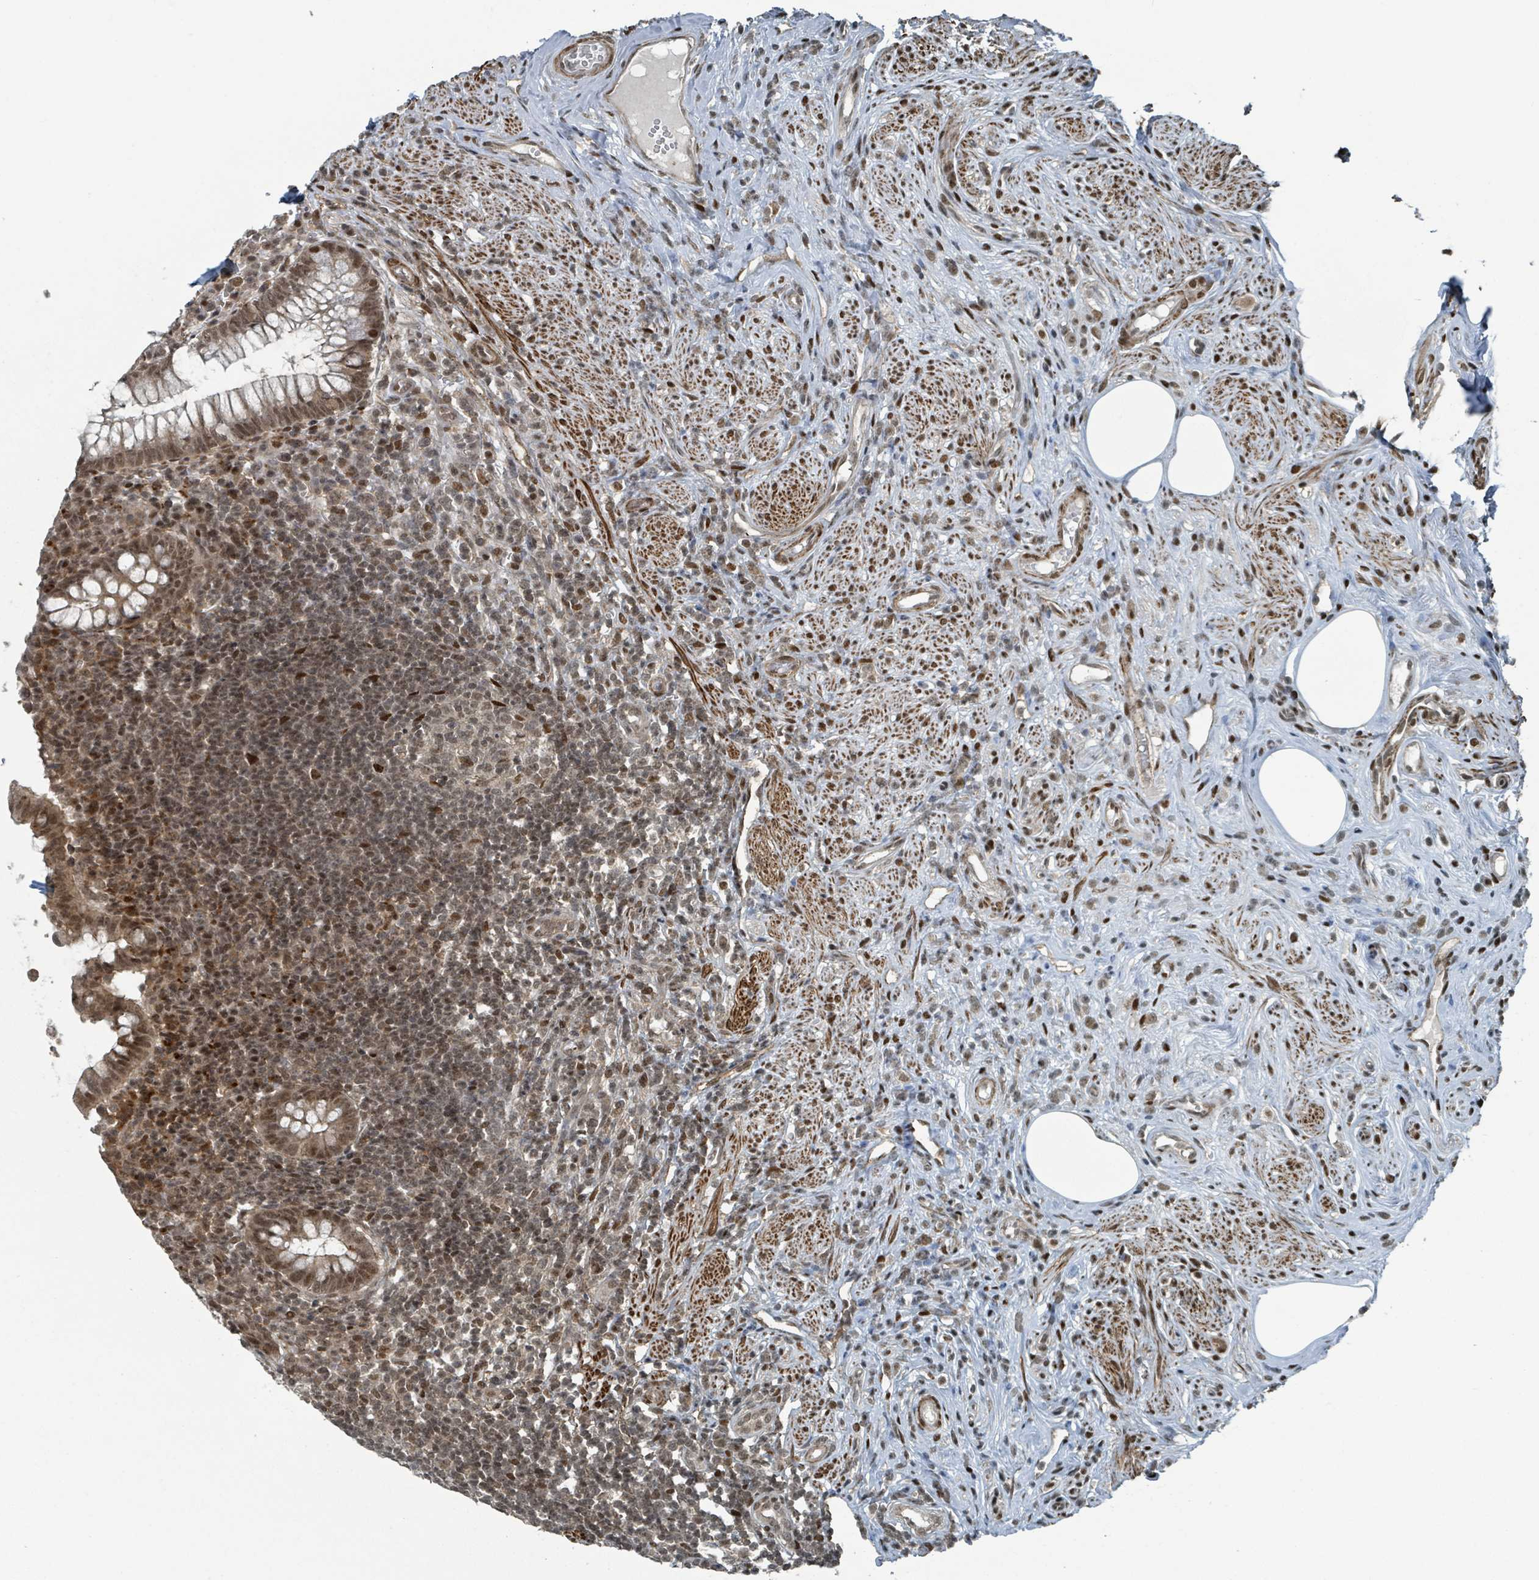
{"staining": {"intensity": "moderate", "quantity": ">75%", "location": "nuclear"}, "tissue": "appendix", "cell_type": "Glandular cells", "image_type": "normal", "snomed": [{"axis": "morphology", "description": "Normal tissue, NOS"}, {"axis": "topography", "description": "Appendix"}], "caption": "Immunohistochemical staining of unremarkable appendix displays moderate nuclear protein positivity in about >75% of glandular cells.", "gene": "PHIP", "patient": {"sex": "female", "age": 56}}